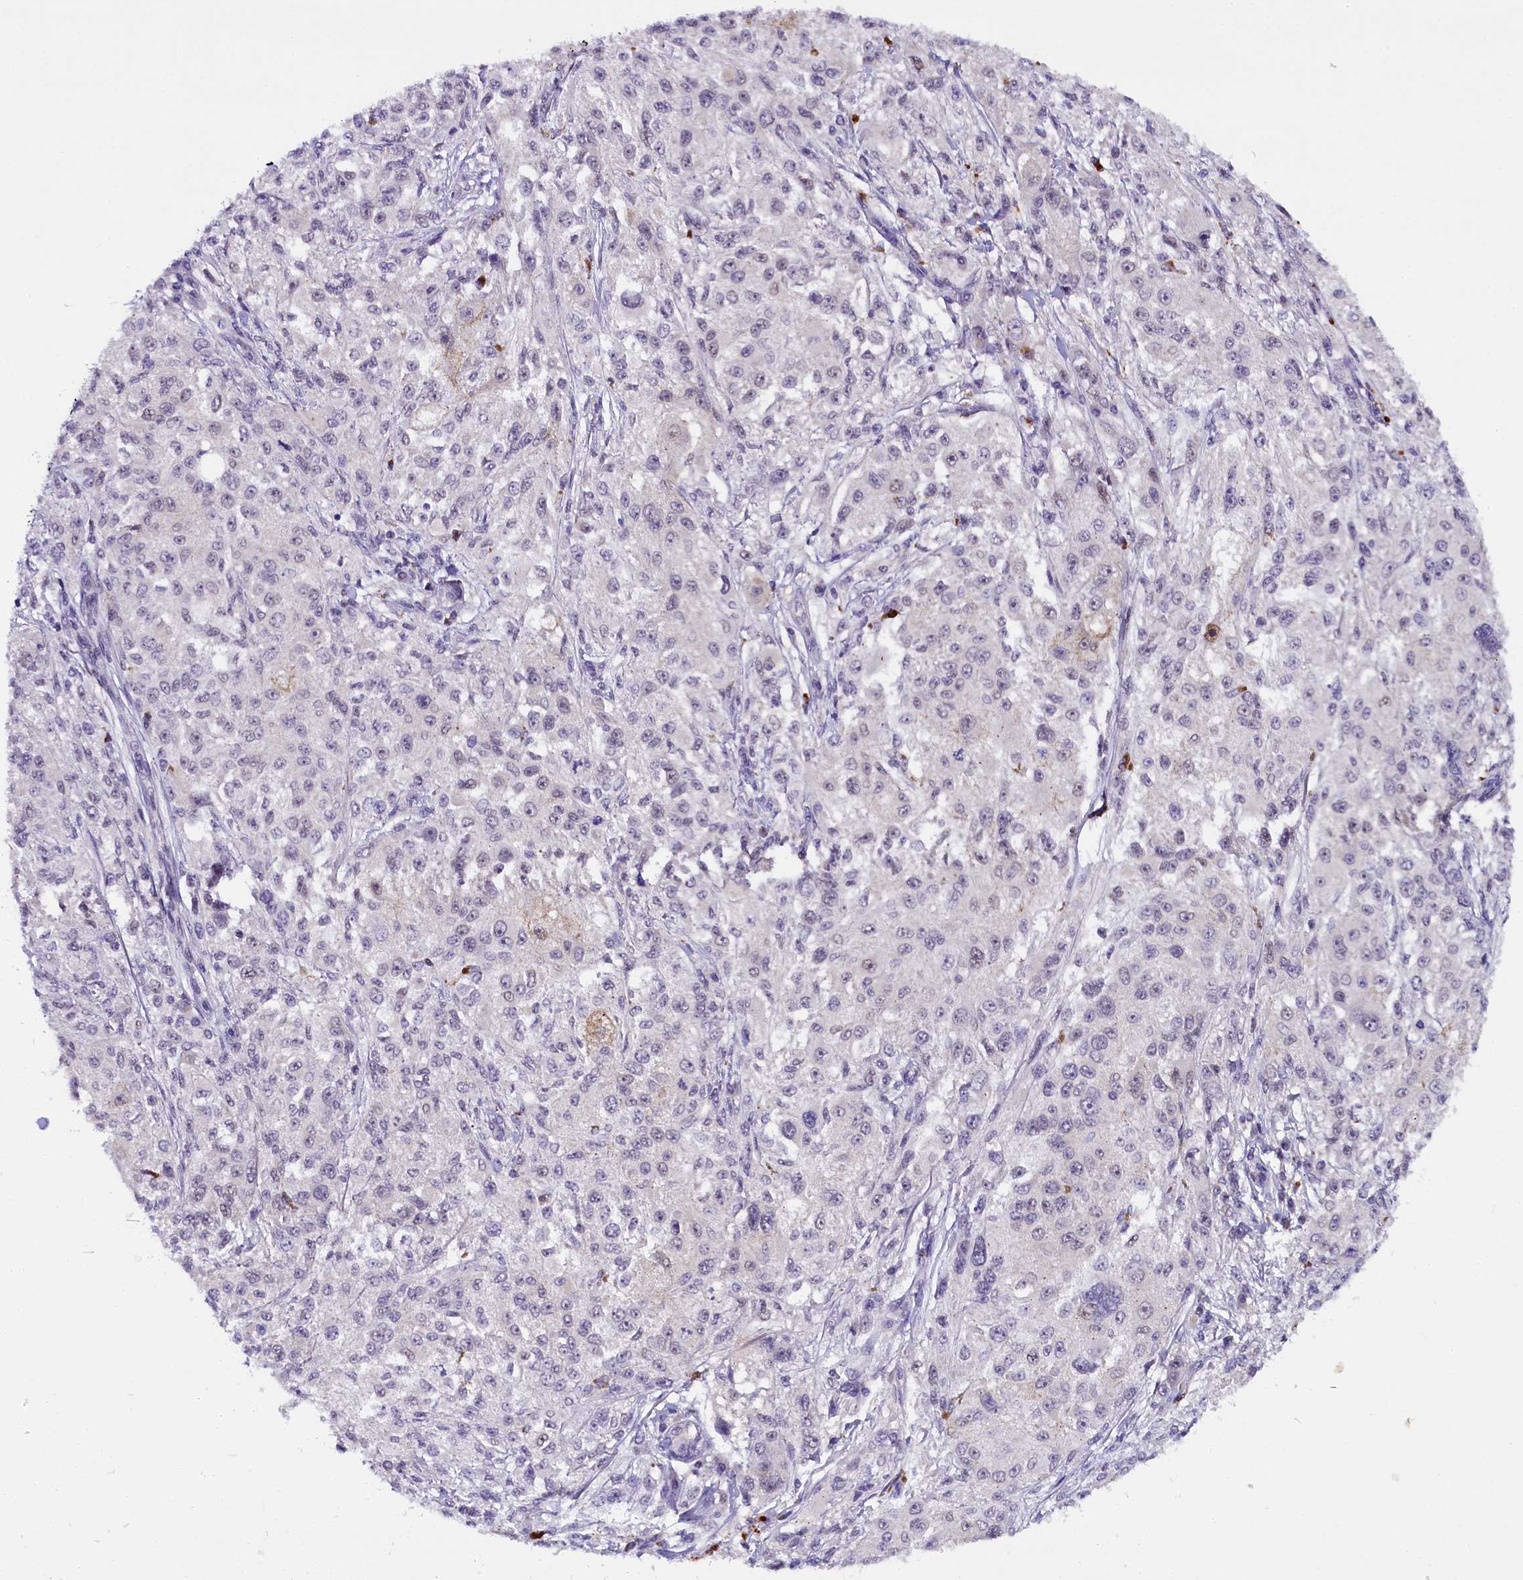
{"staining": {"intensity": "negative", "quantity": "none", "location": "none"}, "tissue": "melanoma", "cell_type": "Tumor cells", "image_type": "cancer", "snomed": [{"axis": "morphology", "description": "Necrosis, NOS"}, {"axis": "morphology", "description": "Malignant melanoma, NOS"}, {"axis": "topography", "description": "Skin"}], "caption": "An immunohistochemistry micrograph of malignant melanoma is shown. There is no staining in tumor cells of malignant melanoma. (DAB (3,3'-diaminobenzidine) immunohistochemistry (IHC), high magnification).", "gene": "IQCN", "patient": {"sex": "female", "age": 87}}